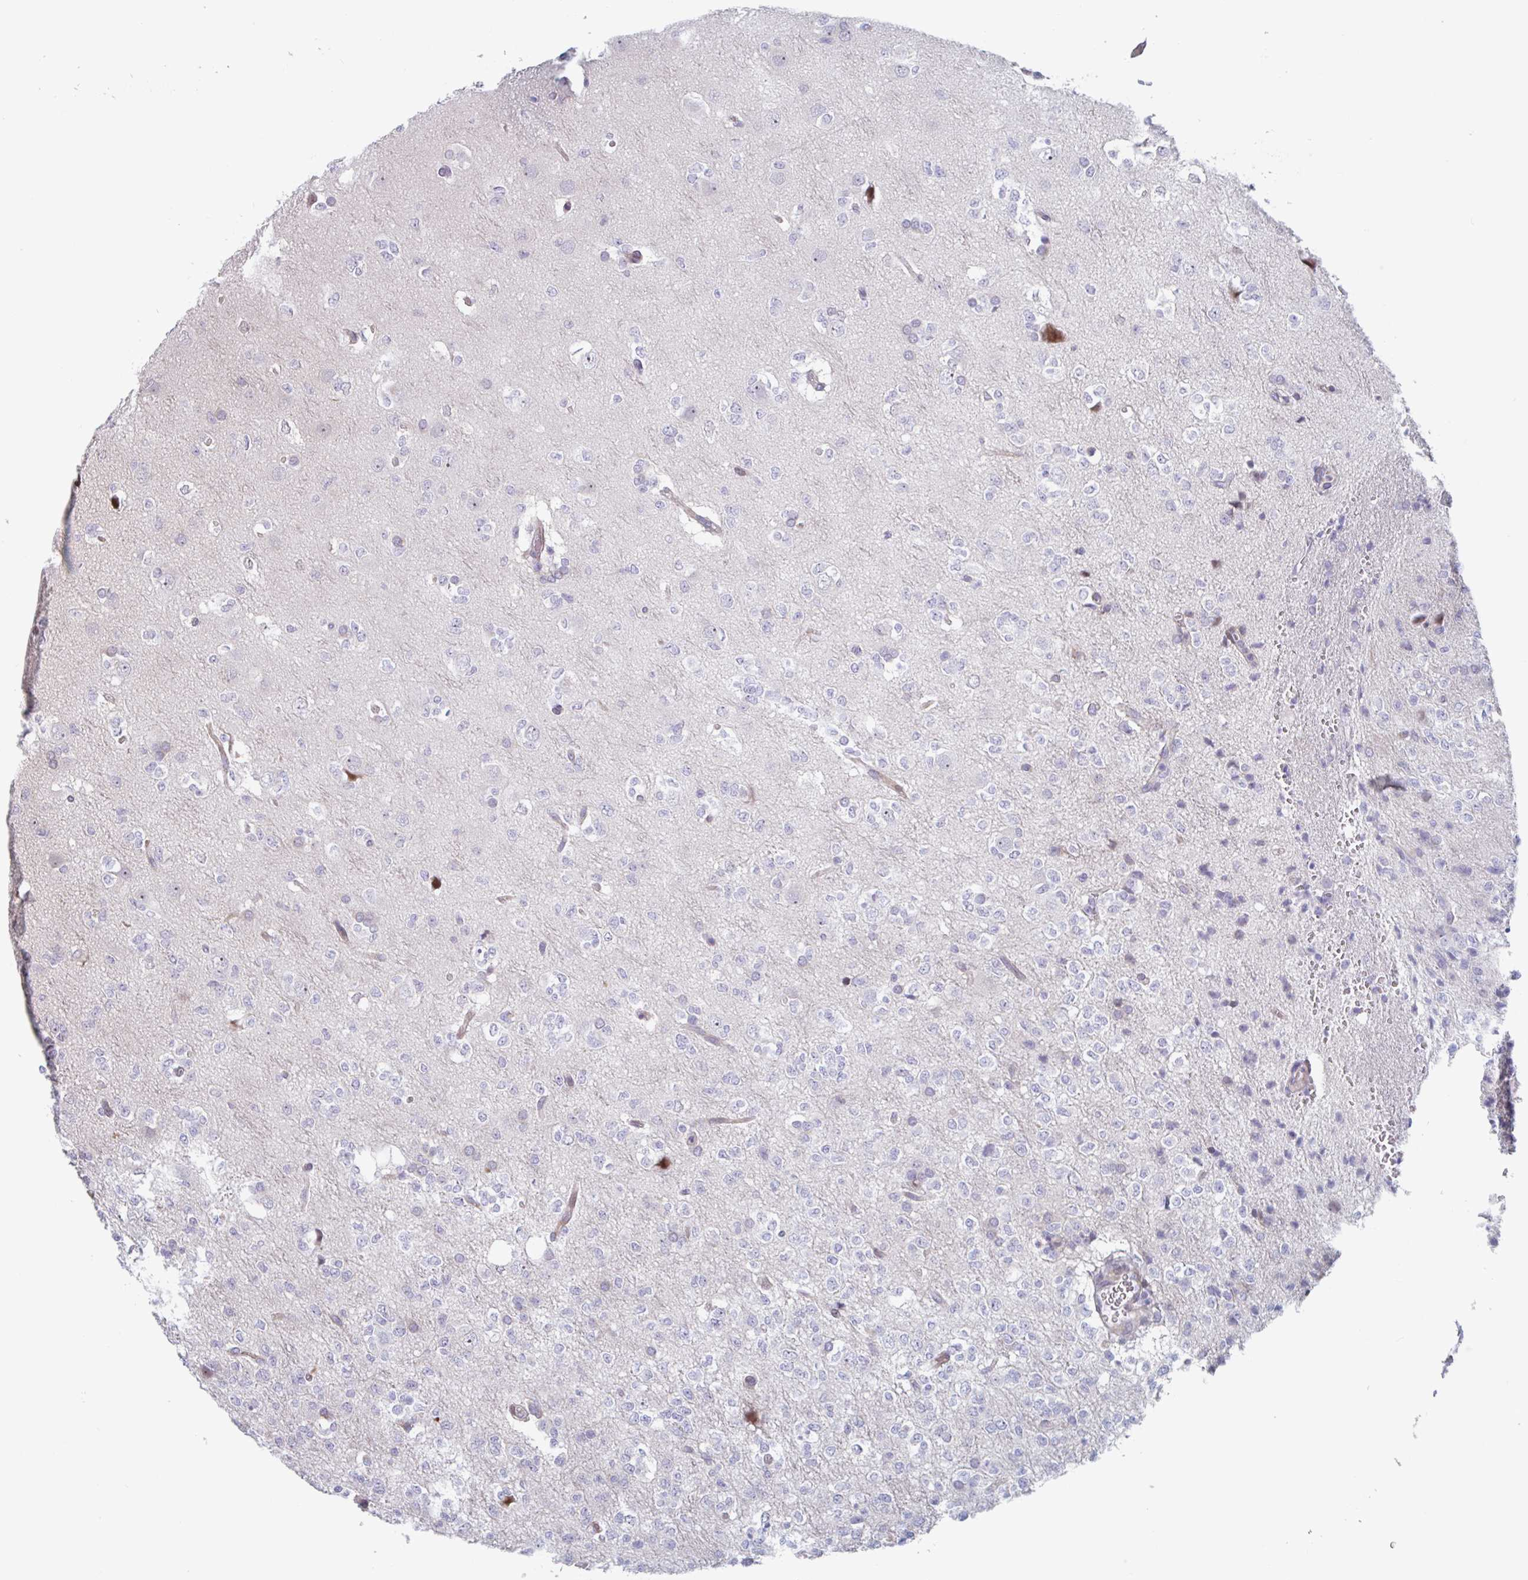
{"staining": {"intensity": "negative", "quantity": "none", "location": "none"}, "tissue": "glioma", "cell_type": "Tumor cells", "image_type": "cancer", "snomed": [{"axis": "morphology", "description": "Glioma, malignant, Low grade"}, {"axis": "topography", "description": "Brain"}], "caption": "This is an immunohistochemistry image of human glioma. There is no positivity in tumor cells.", "gene": "DUXA", "patient": {"sex": "female", "age": 33}}